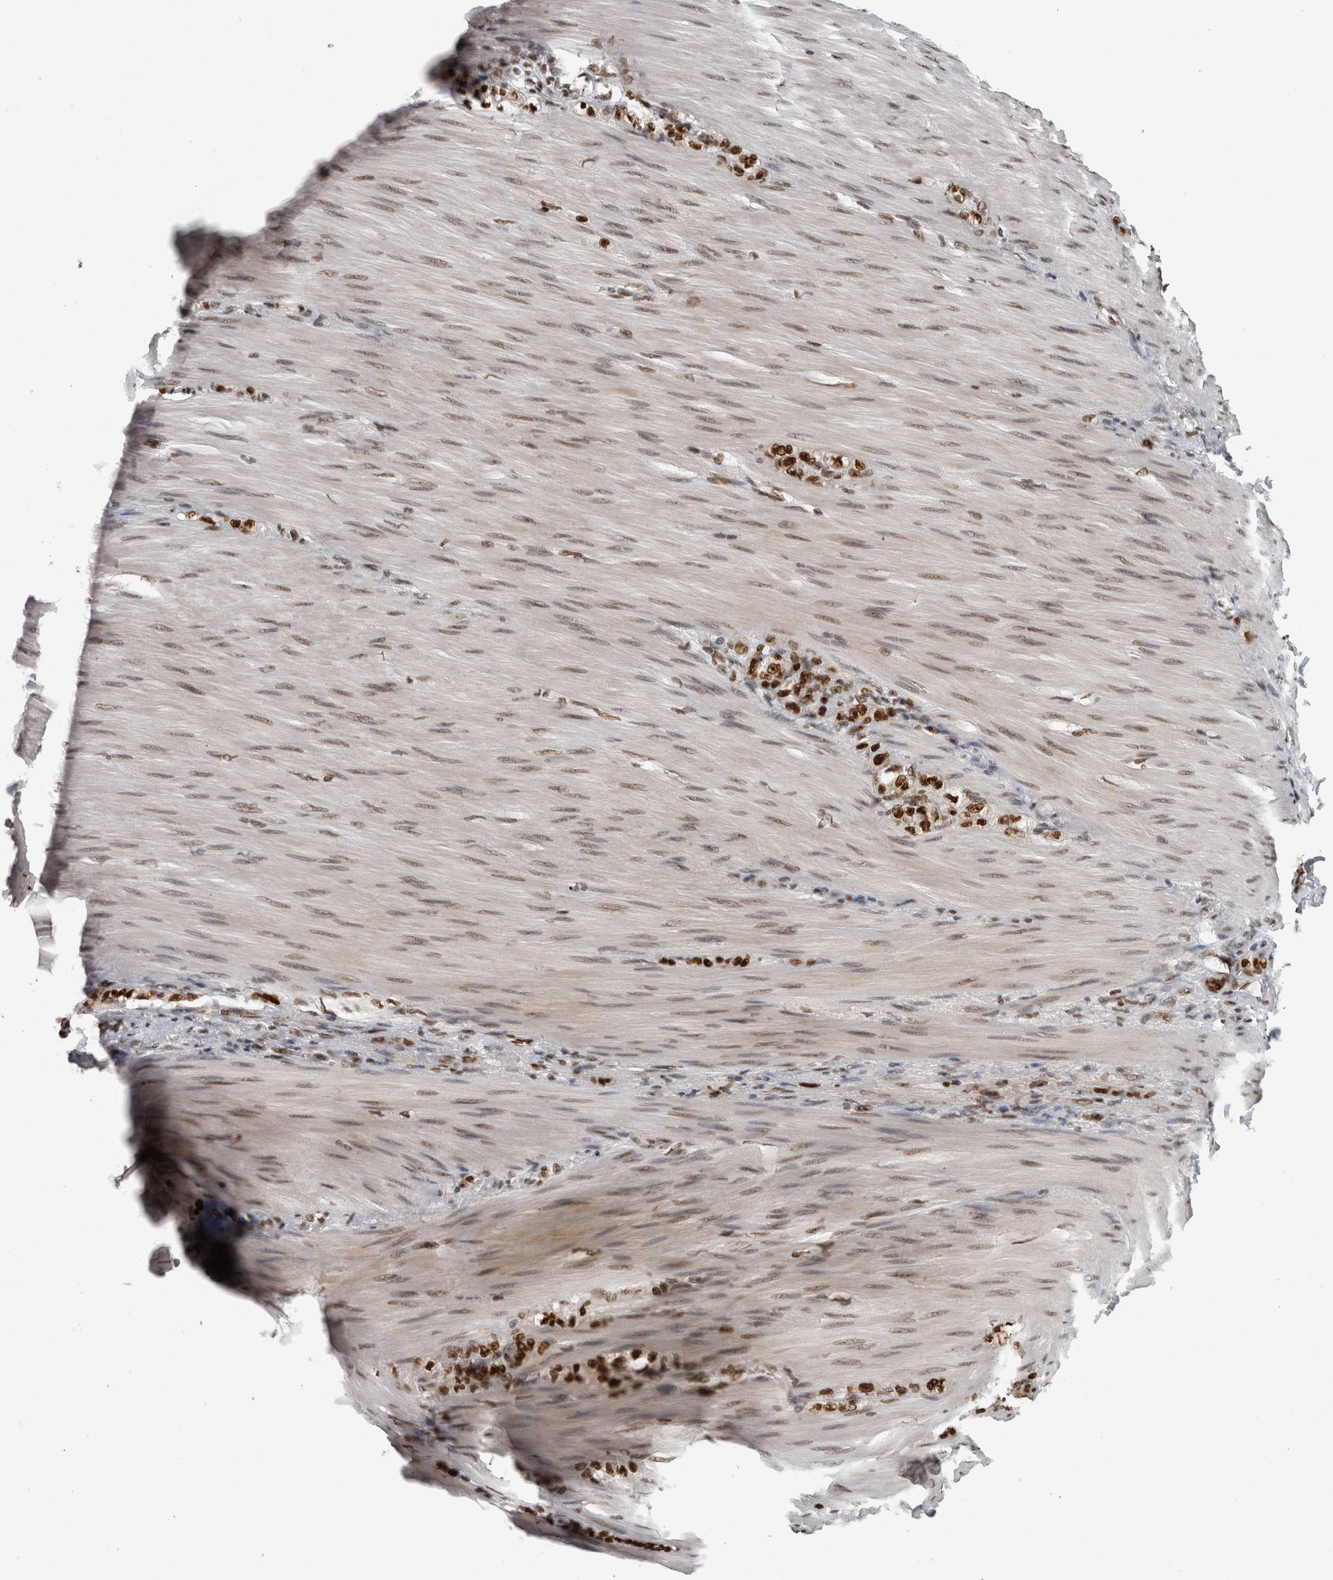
{"staining": {"intensity": "strong", "quantity": ">75%", "location": "nuclear"}, "tissue": "stomach cancer", "cell_type": "Tumor cells", "image_type": "cancer", "snomed": [{"axis": "morphology", "description": "Normal tissue, NOS"}, {"axis": "morphology", "description": "Adenocarcinoma, NOS"}, {"axis": "topography", "description": "Stomach"}], "caption": "The micrograph demonstrates staining of stomach cancer, revealing strong nuclear protein positivity (brown color) within tumor cells. (Brightfield microscopy of DAB IHC at high magnification).", "gene": "ZSCAN2", "patient": {"sex": "male", "age": 82}}